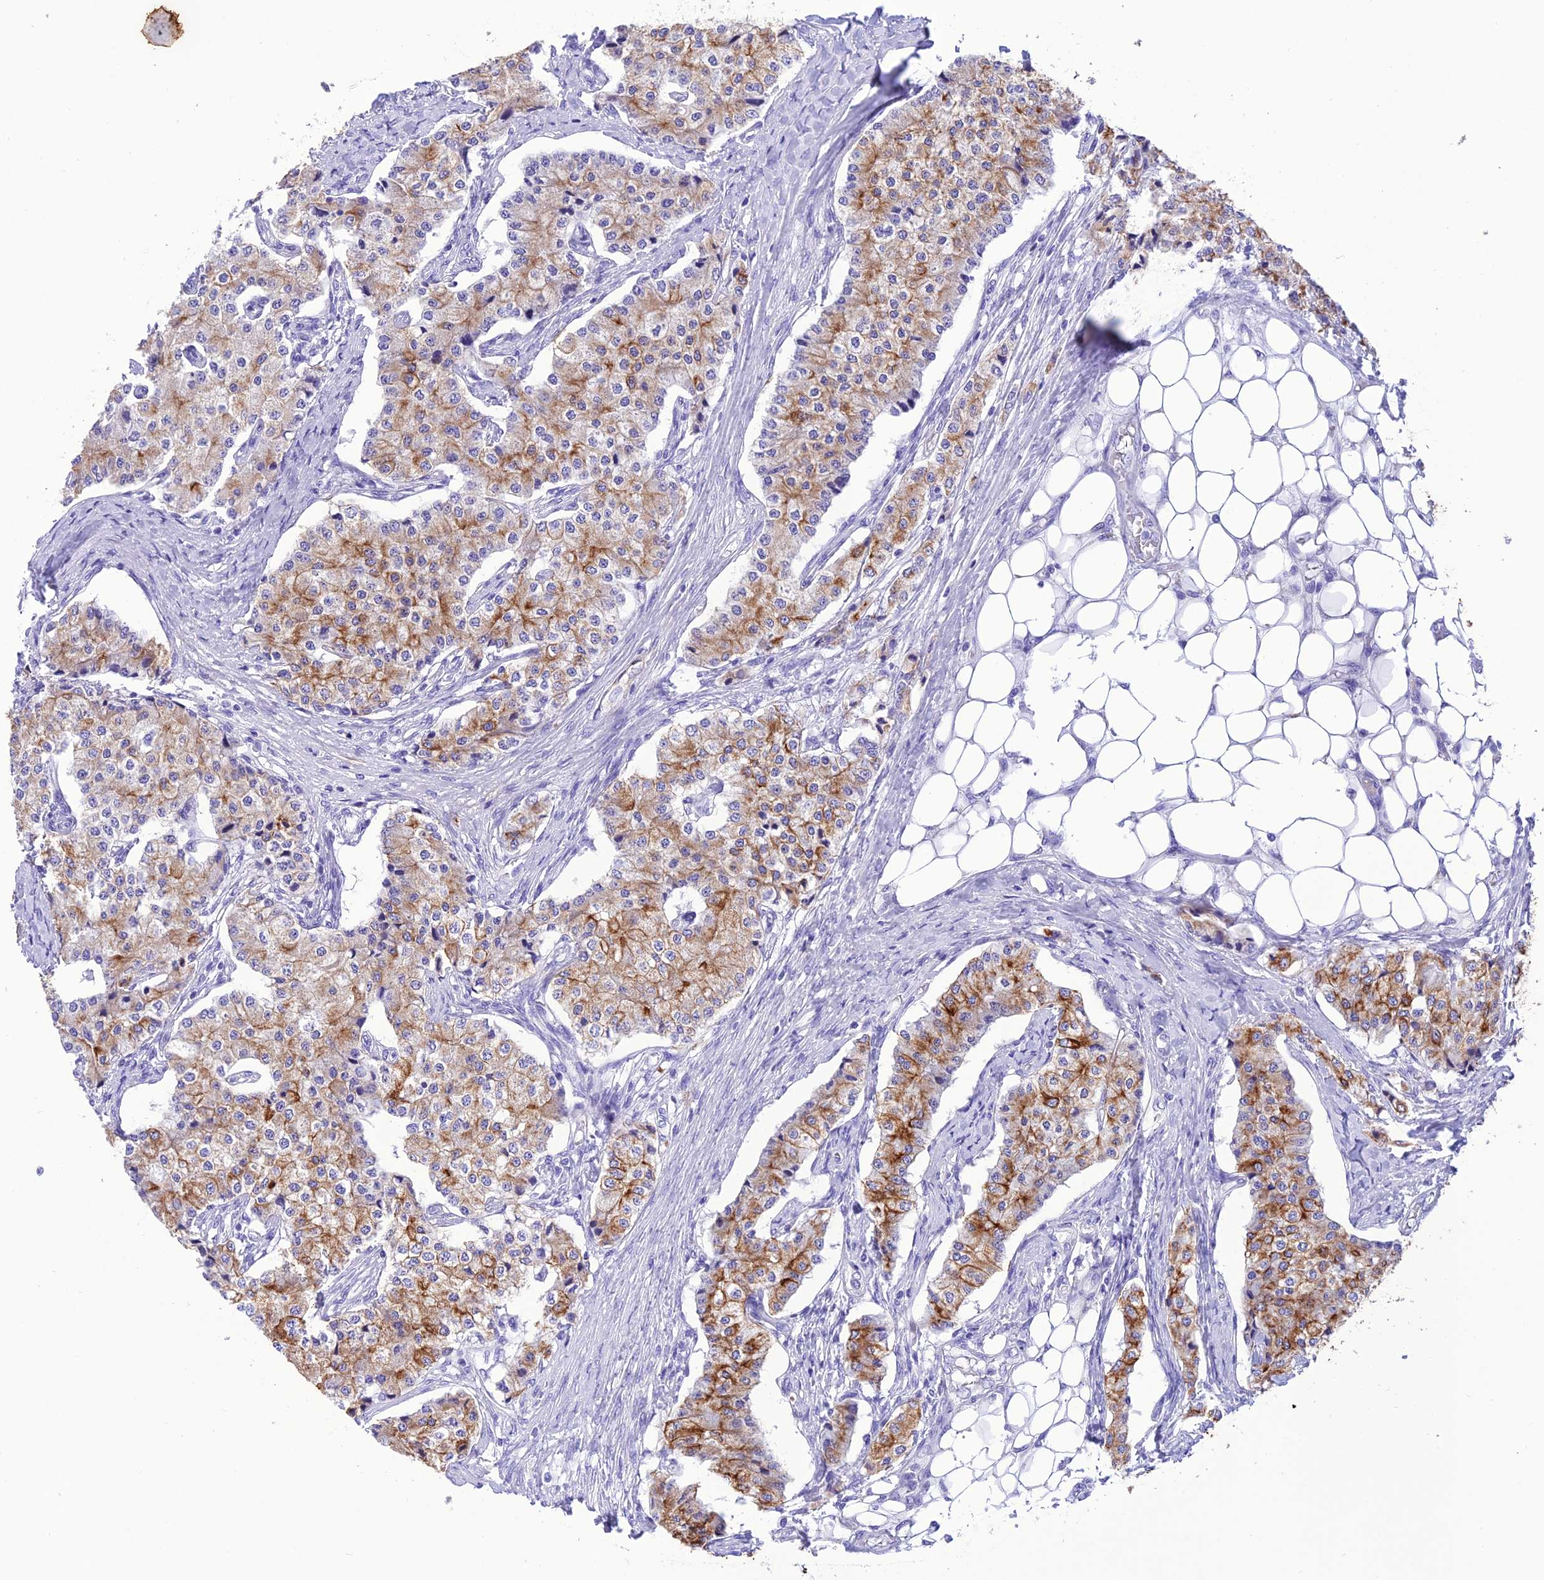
{"staining": {"intensity": "moderate", "quantity": "25%-75%", "location": "cytoplasmic/membranous"}, "tissue": "carcinoid", "cell_type": "Tumor cells", "image_type": "cancer", "snomed": [{"axis": "morphology", "description": "Carcinoid, malignant, NOS"}, {"axis": "topography", "description": "Colon"}], "caption": "Approximately 25%-75% of tumor cells in human carcinoid reveal moderate cytoplasmic/membranous protein positivity as visualized by brown immunohistochemical staining.", "gene": "VPS52", "patient": {"sex": "female", "age": 52}}